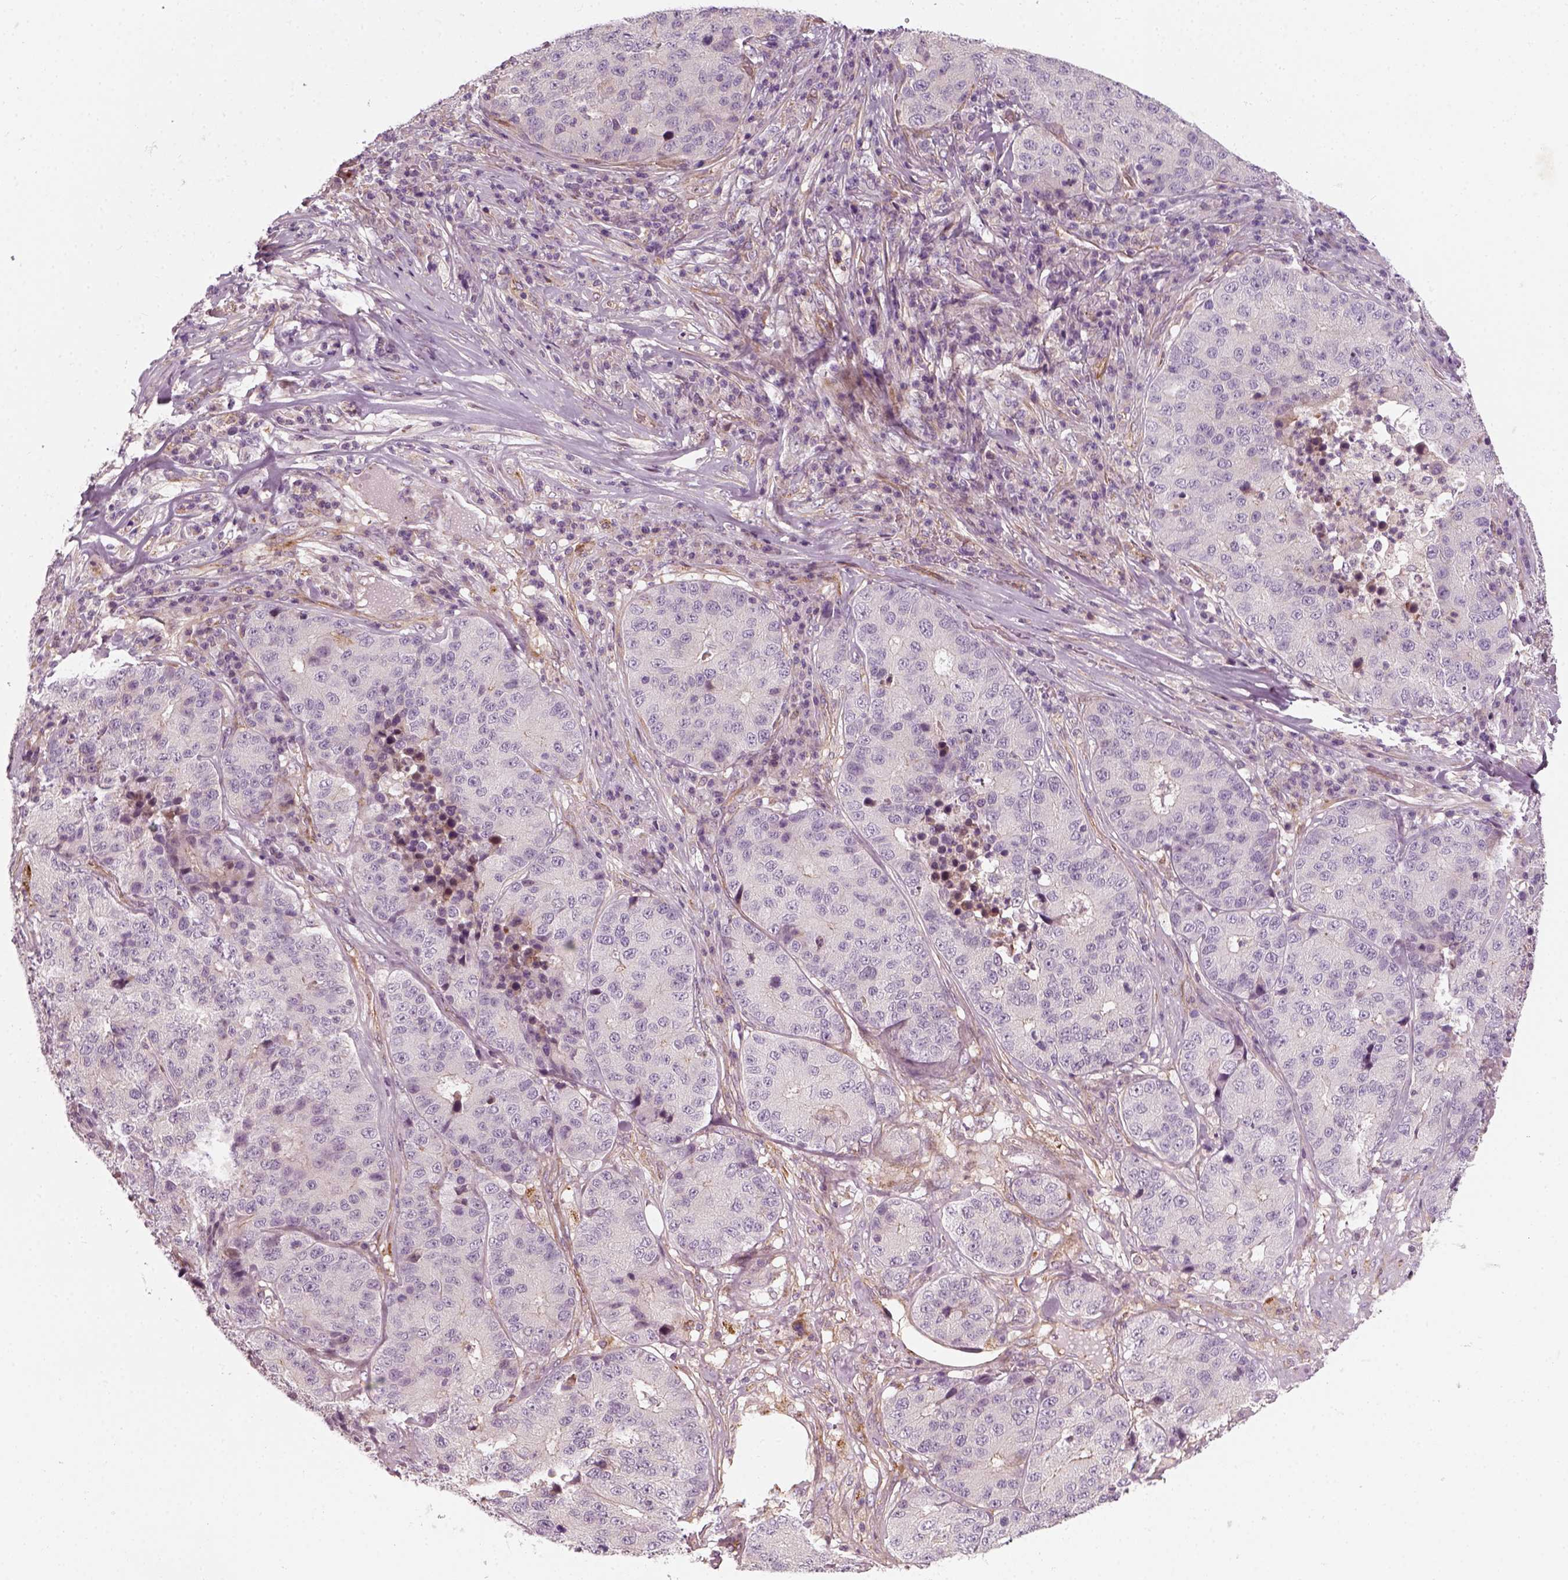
{"staining": {"intensity": "negative", "quantity": "none", "location": "none"}, "tissue": "stomach cancer", "cell_type": "Tumor cells", "image_type": "cancer", "snomed": [{"axis": "morphology", "description": "Adenocarcinoma, NOS"}, {"axis": "topography", "description": "Stomach"}], "caption": "Micrograph shows no significant protein expression in tumor cells of stomach cancer.", "gene": "DNASE1L1", "patient": {"sex": "male", "age": 71}}